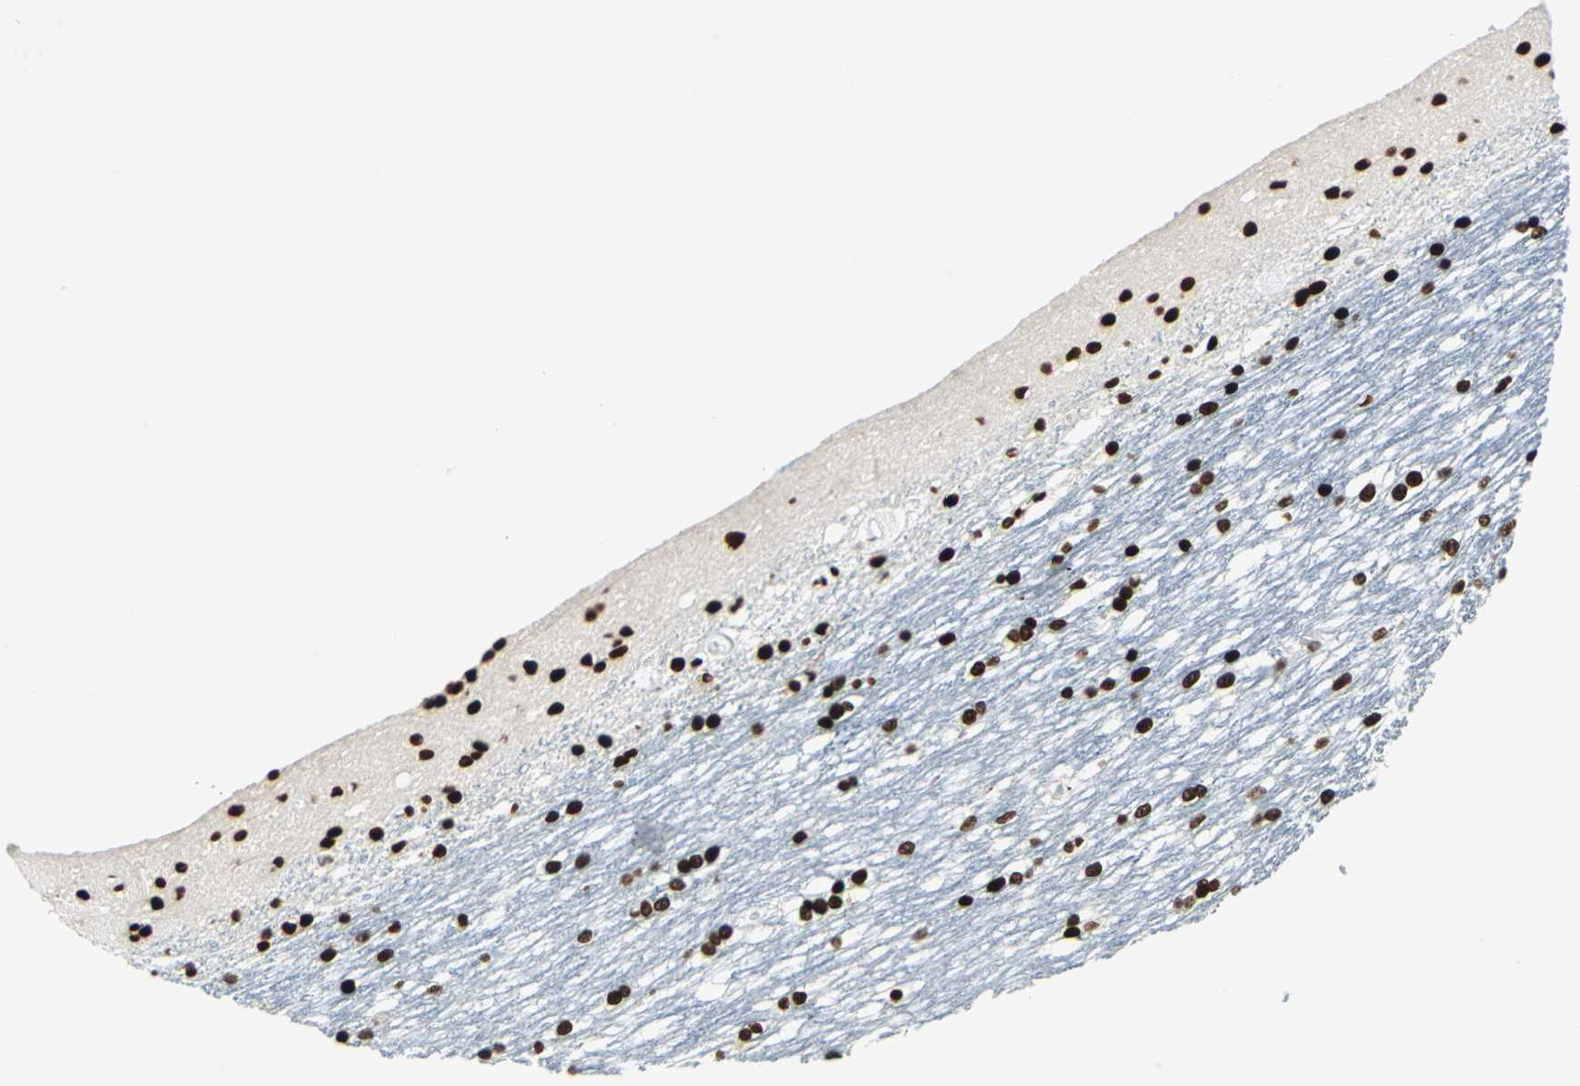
{"staining": {"intensity": "strong", "quantity": ">75%", "location": "nuclear"}, "tissue": "caudate", "cell_type": "Glial cells", "image_type": "normal", "snomed": [{"axis": "morphology", "description": "Normal tissue, NOS"}, {"axis": "topography", "description": "Lateral ventricle wall"}], "caption": "DAB immunohistochemical staining of benign human caudate shows strong nuclear protein positivity in approximately >75% of glial cells. The protein is shown in brown color, while the nuclei are stained blue.", "gene": "HDAC2", "patient": {"sex": "female", "age": 19}}